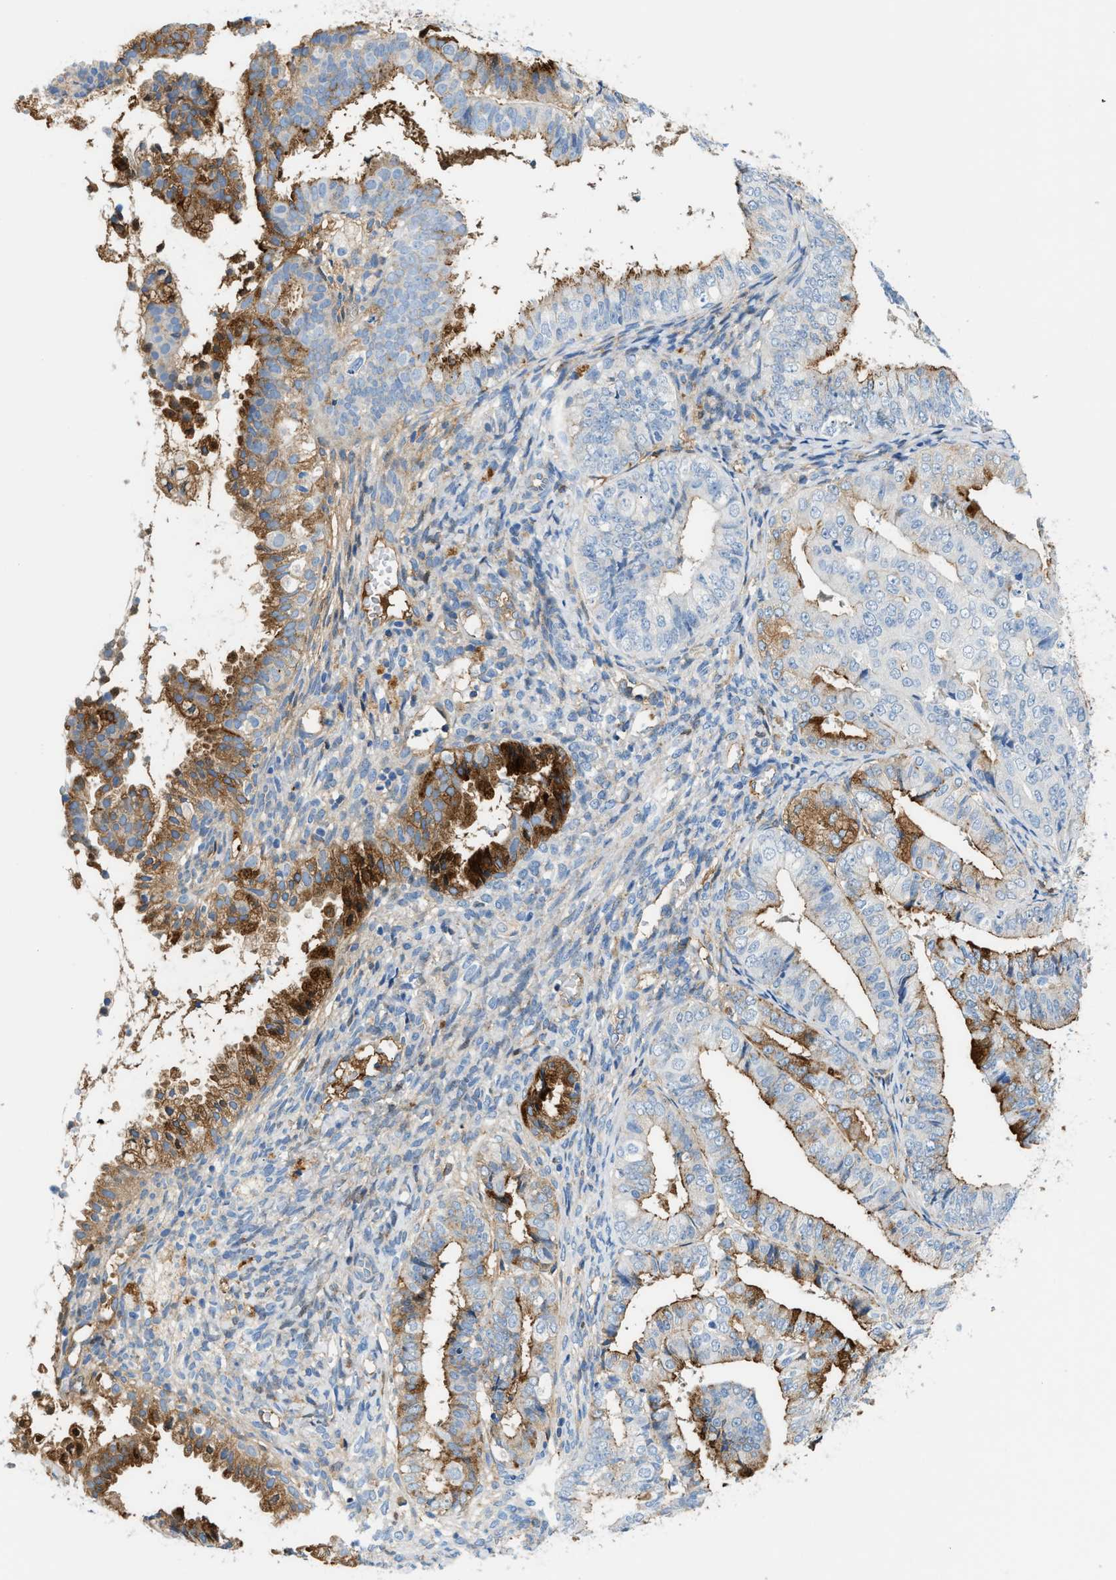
{"staining": {"intensity": "moderate", "quantity": ">75%", "location": "cytoplasmic/membranous"}, "tissue": "endometrial cancer", "cell_type": "Tumor cells", "image_type": "cancer", "snomed": [{"axis": "morphology", "description": "Adenocarcinoma, NOS"}, {"axis": "topography", "description": "Endometrium"}], "caption": "Immunohistochemistry histopathology image of neoplastic tissue: human endometrial cancer (adenocarcinoma) stained using immunohistochemistry shows medium levels of moderate protein expression localized specifically in the cytoplasmic/membranous of tumor cells, appearing as a cytoplasmic/membranous brown color.", "gene": "CFI", "patient": {"sex": "female", "age": 63}}